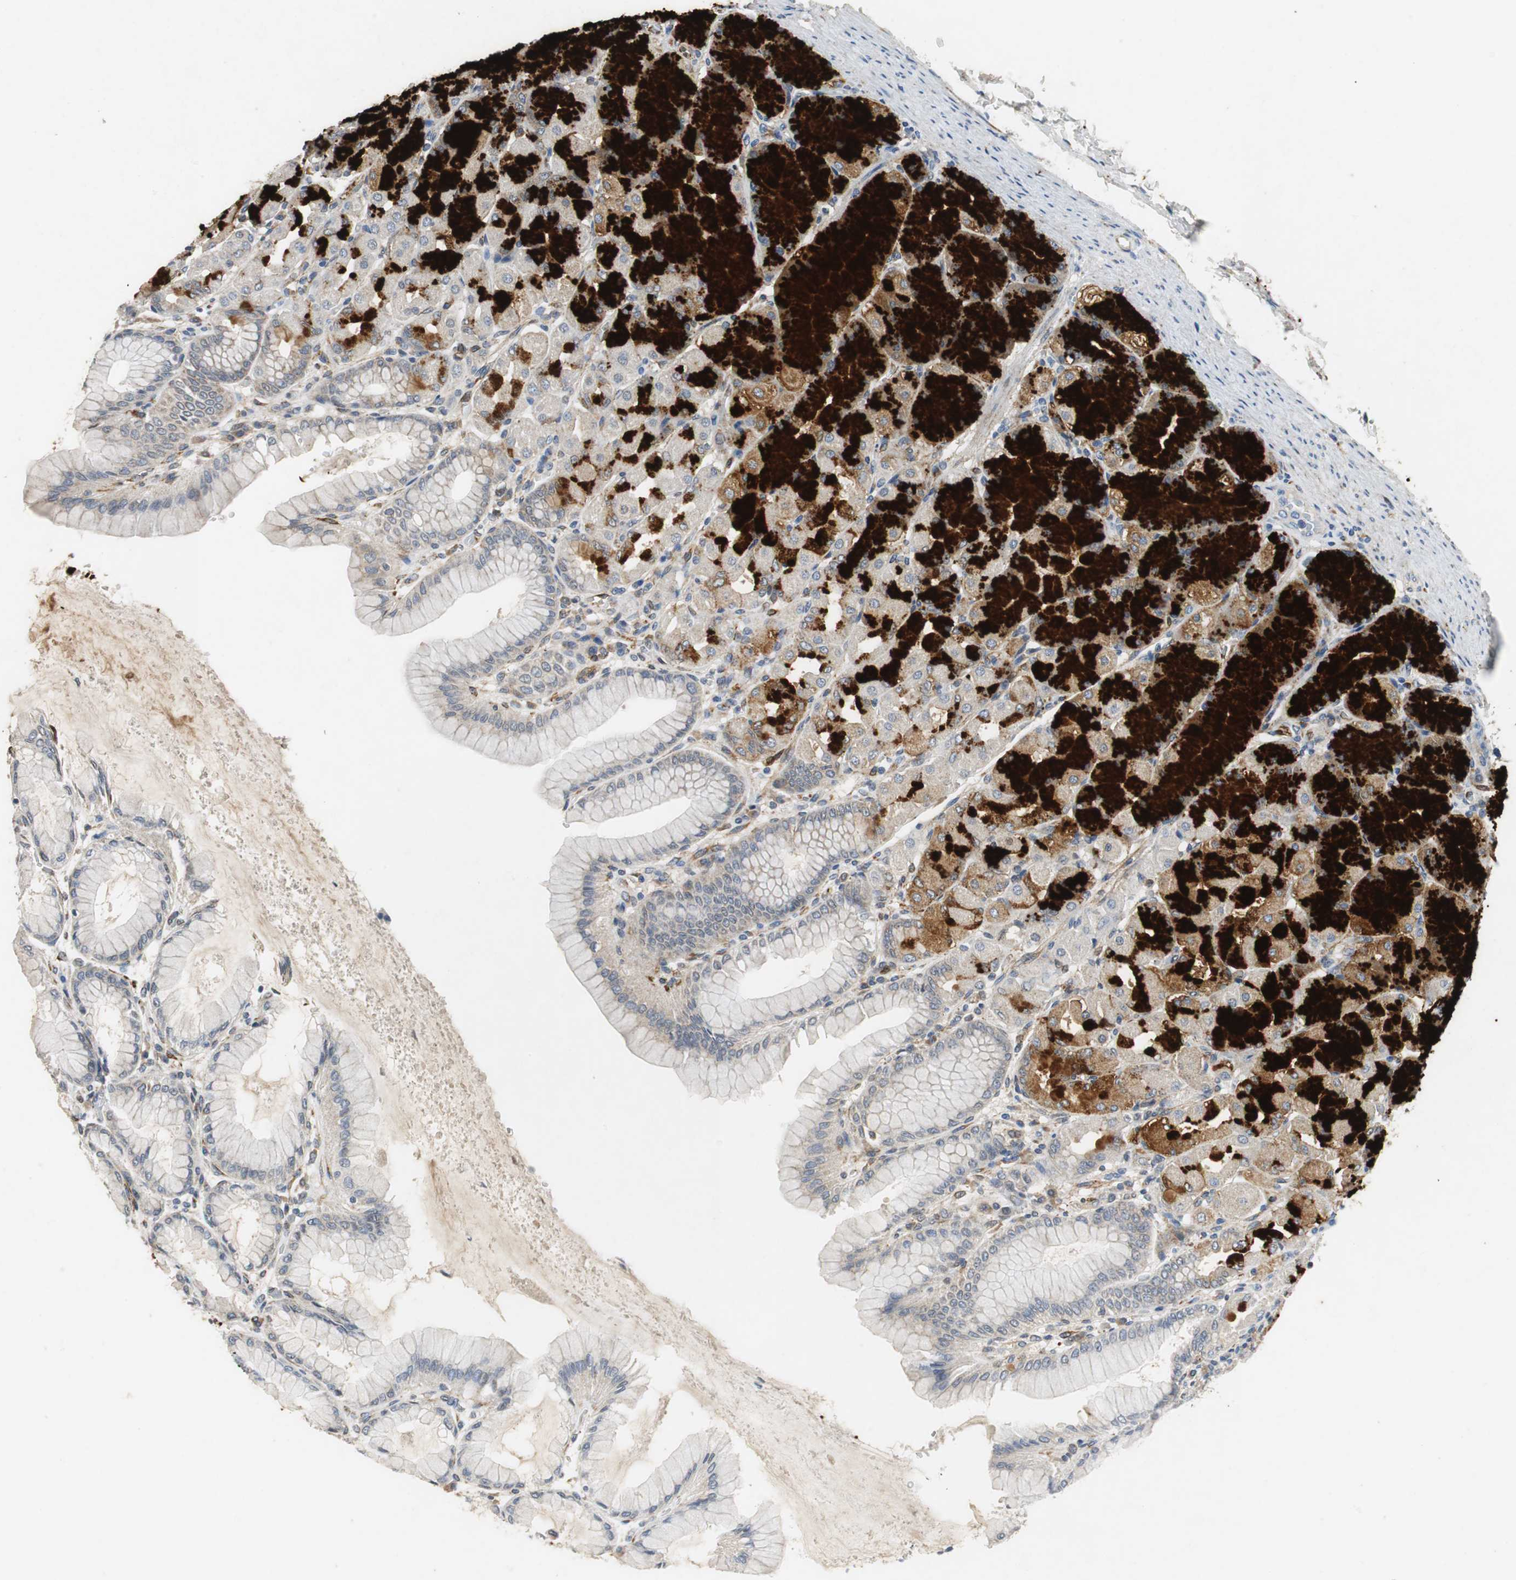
{"staining": {"intensity": "strong", "quantity": "25%-75%", "location": "cytoplasmic/membranous"}, "tissue": "stomach", "cell_type": "Glandular cells", "image_type": "normal", "snomed": [{"axis": "morphology", "description": "Normal tissue, NOS"}, {"axis": "topography", "description": "Stomach, upper"}], "caption": "IHC image of normal human stomach stained for a protein (brown), which displays high levels of strong cytoplasmic/membranous expression in approximately 25%-75% of glandular cells.", "gene": "ISCU", "patient": {"sex": "female", "age": 56}}